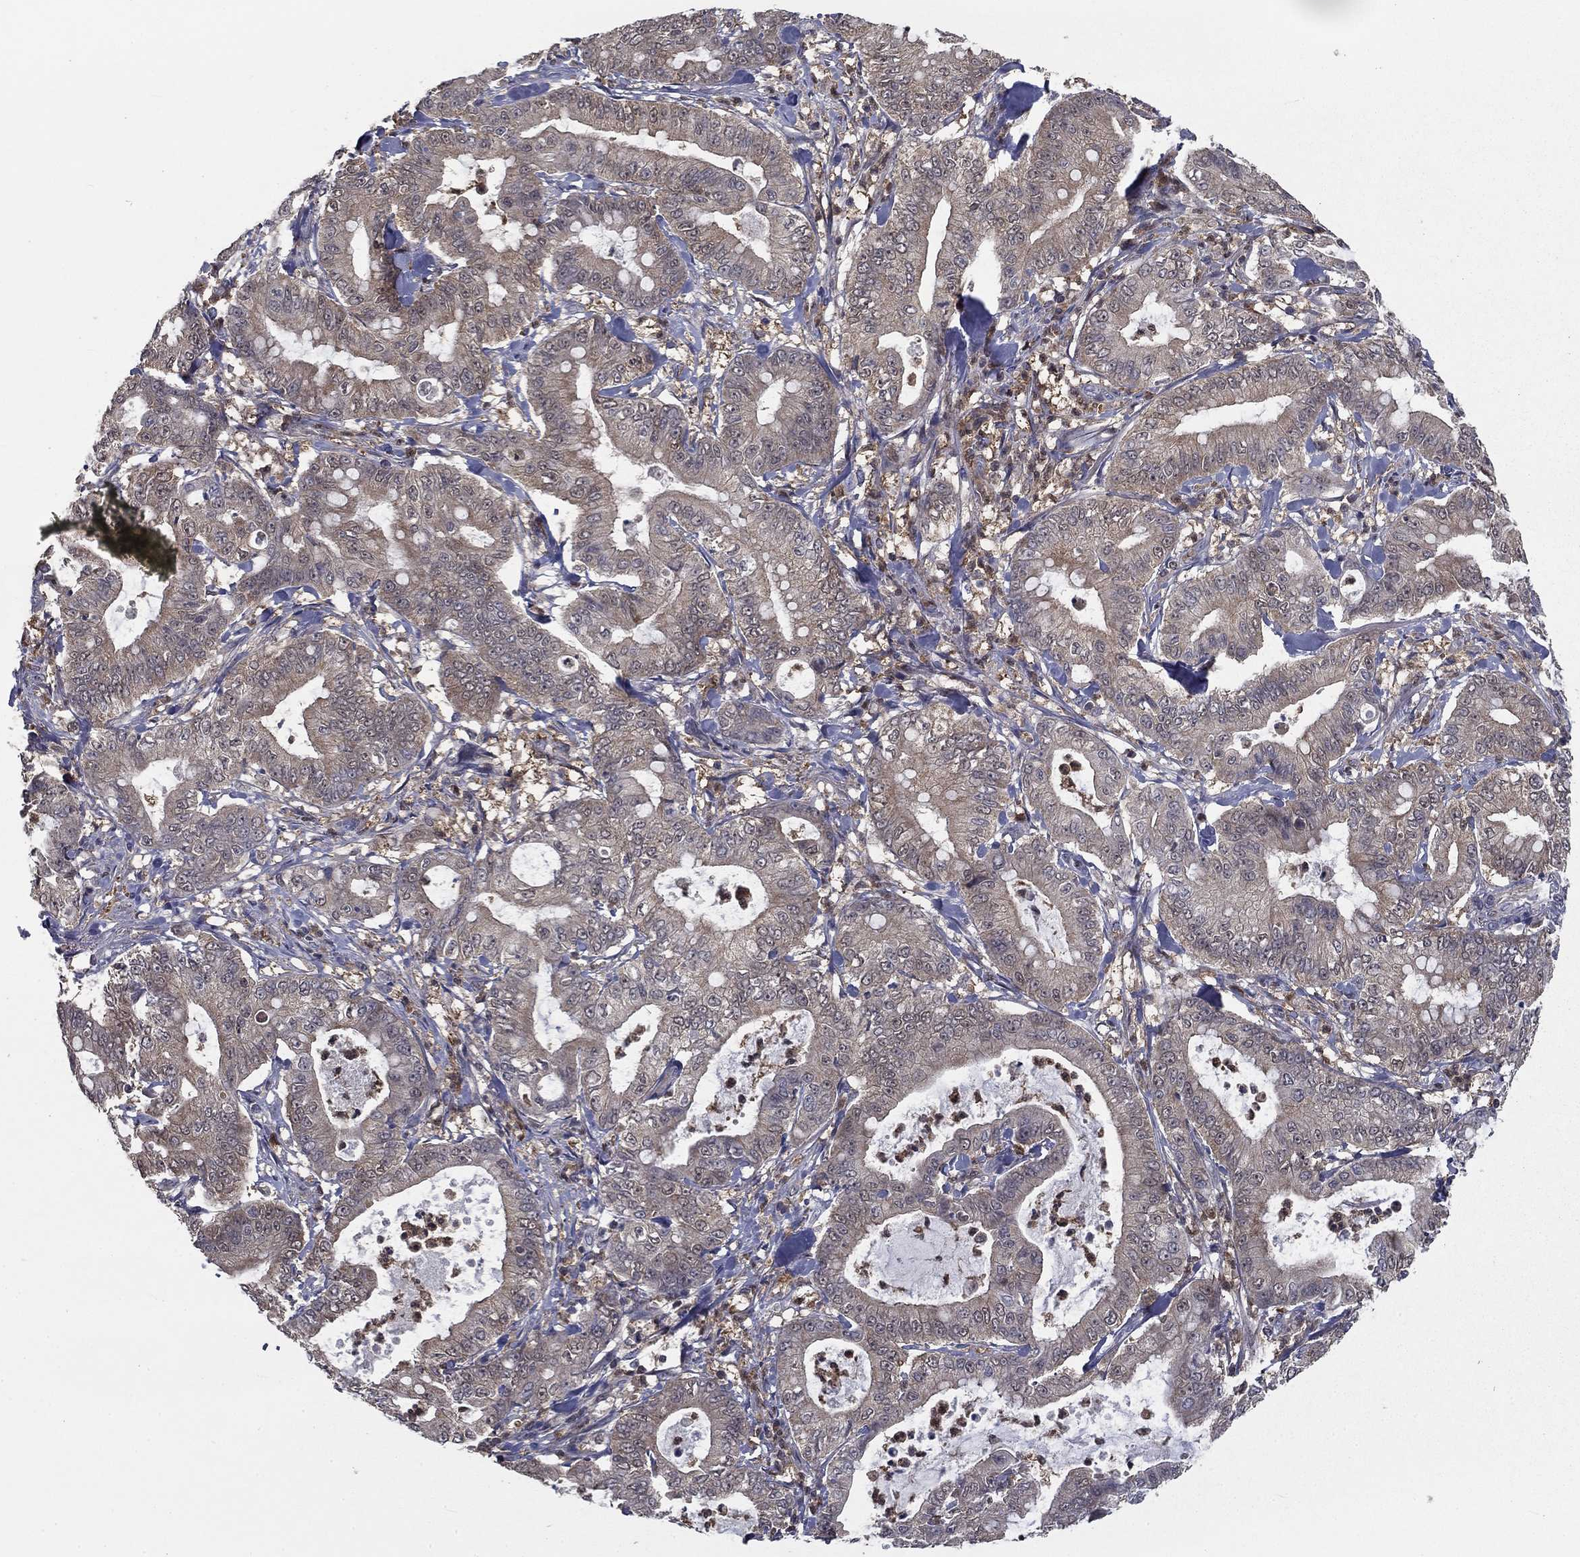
{"staining": {"intensity": "weak", "quantity": "<25%", "location": "cytoplasmic/membranous"}, "tissue": "pancreatic cancer", "cell_type": "Tumor cells", "image_type": "cancer", "snomed": [{"axis": "morphology", "description": "Adenocarcinoma, NOS"}, {"axis": "topography", "description": "Pancreas"}], "caption": "Immunohistochemistry micrograph of neoplastic tissue: human pancreatic cancer (adenocarcinoma) stained with DAB shows no significant protein expression in tumor cells.", "gene": "NIT2", "patient": {"sex": "male", "age": 71}}